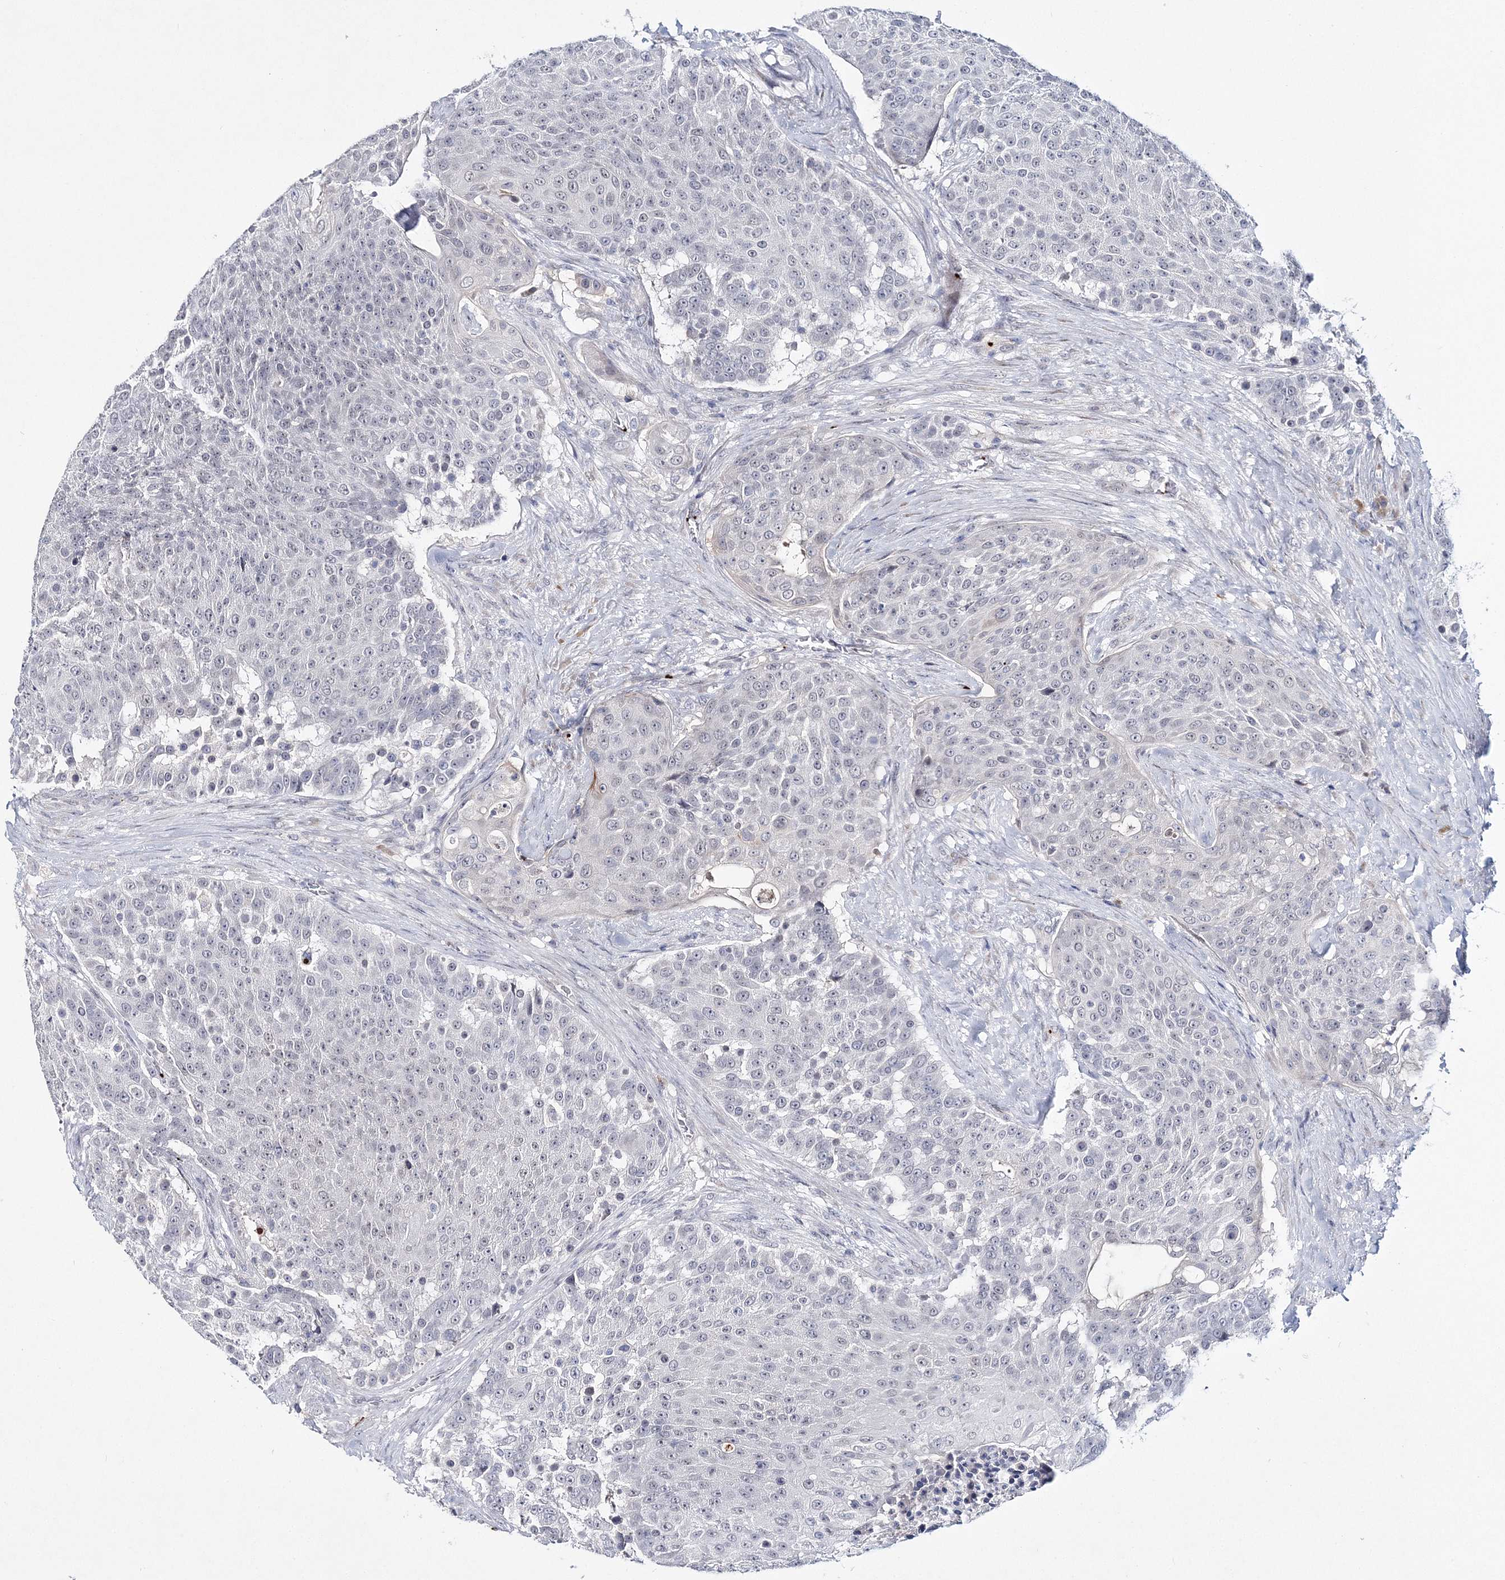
{"staining": {"intensity": "weak", "quantity": "<25%", "location": "nuclear"}, "tissue": "urothelial cancer", "cell_type": "Tumor cells", "image_type": "cancer", "snomed": [{"axis": "morphology", "description": "Urothelial carcinoma, High grade"}, {"axis": "topography", "description": "Urinary bladder"}], "caption": "The image exhibits no significant positivity in tumor cells of urothelial carcinoma (high-grade). (Stains: DAB (3,3'-diaminobenzidine) IHC with hematoxylin counter stain, Microscopy: brightfield microscopy at high magnification).", "gene": "MYOZ2", "patient": {"sex": "female", "age": 63}}